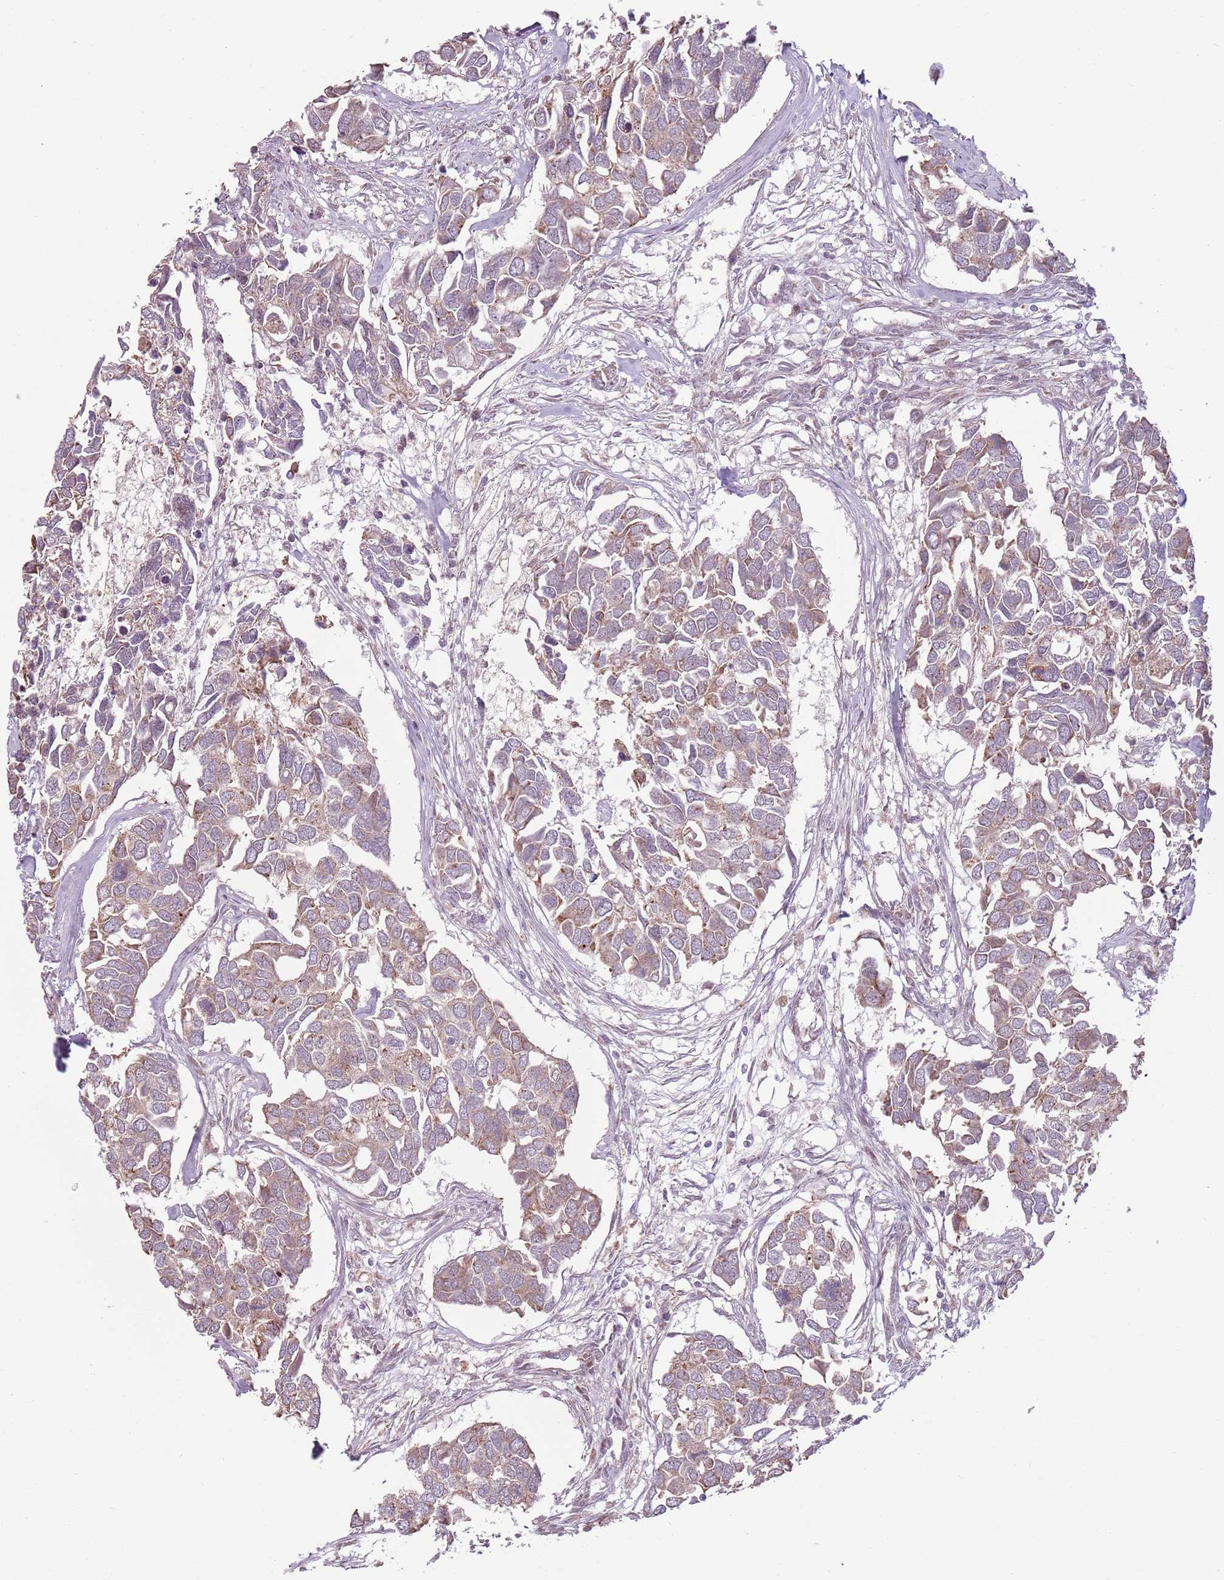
{"staining": {"intensity": "moderate", "quantity": ">75%", "location": "cytoplasmic/membranous"}, "tissue": "breast cancer", "cell_type": "Tumor cells", "image_type": "cancer", "snomed": [{"axis": "morphology", "description": "Duct carcinoma"}, {"axis": "topography", "description": "Breast"}], "caption": "Protein expression analysis of human breast cancer reveals moderate cytoplasmic/membranous positivity in approximately >75% of tumor cells.", "gene": "ADGRG1", "patient": {"sex": "female", "age": 83}}